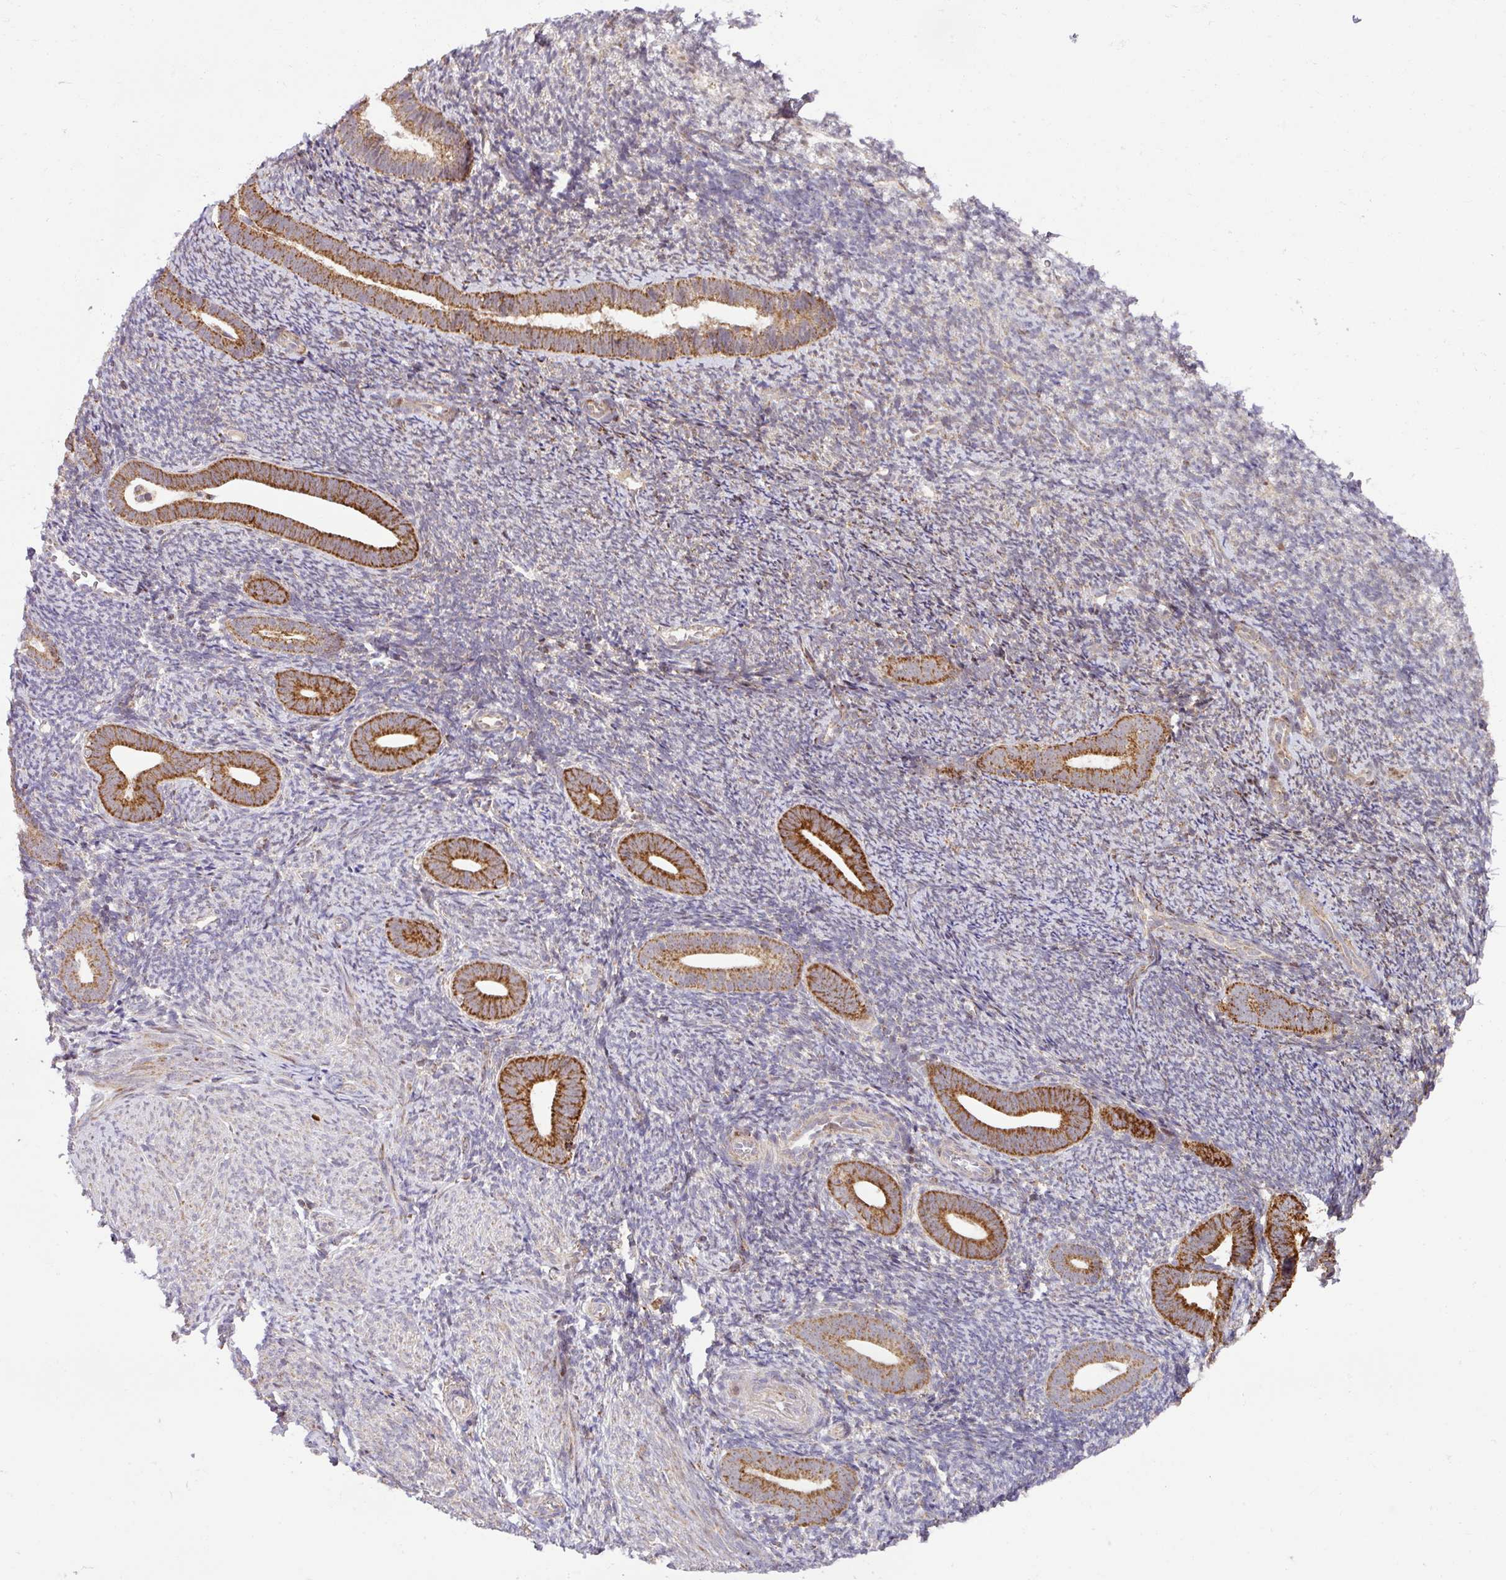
{"staining": {"intensity": "negative", "quantity": "none", "location": "none"}, "tissue": "endometrium", "cell_type": "Cells in endometrial stroma", "image_type": "normal", "snomed": [{"axis": "morphology", "description": "Normal tissue, NOS"}, {"axis": "topography", "description": "Endometrium"}], "caption": "This is a histopathology image of immunohistochemistry staining of unremarkable endometrium, which shows no expression in cells in endometrial stroma.", "gene": "ENSG00000269547", "patient": {"sex": "female", "age": 39}}